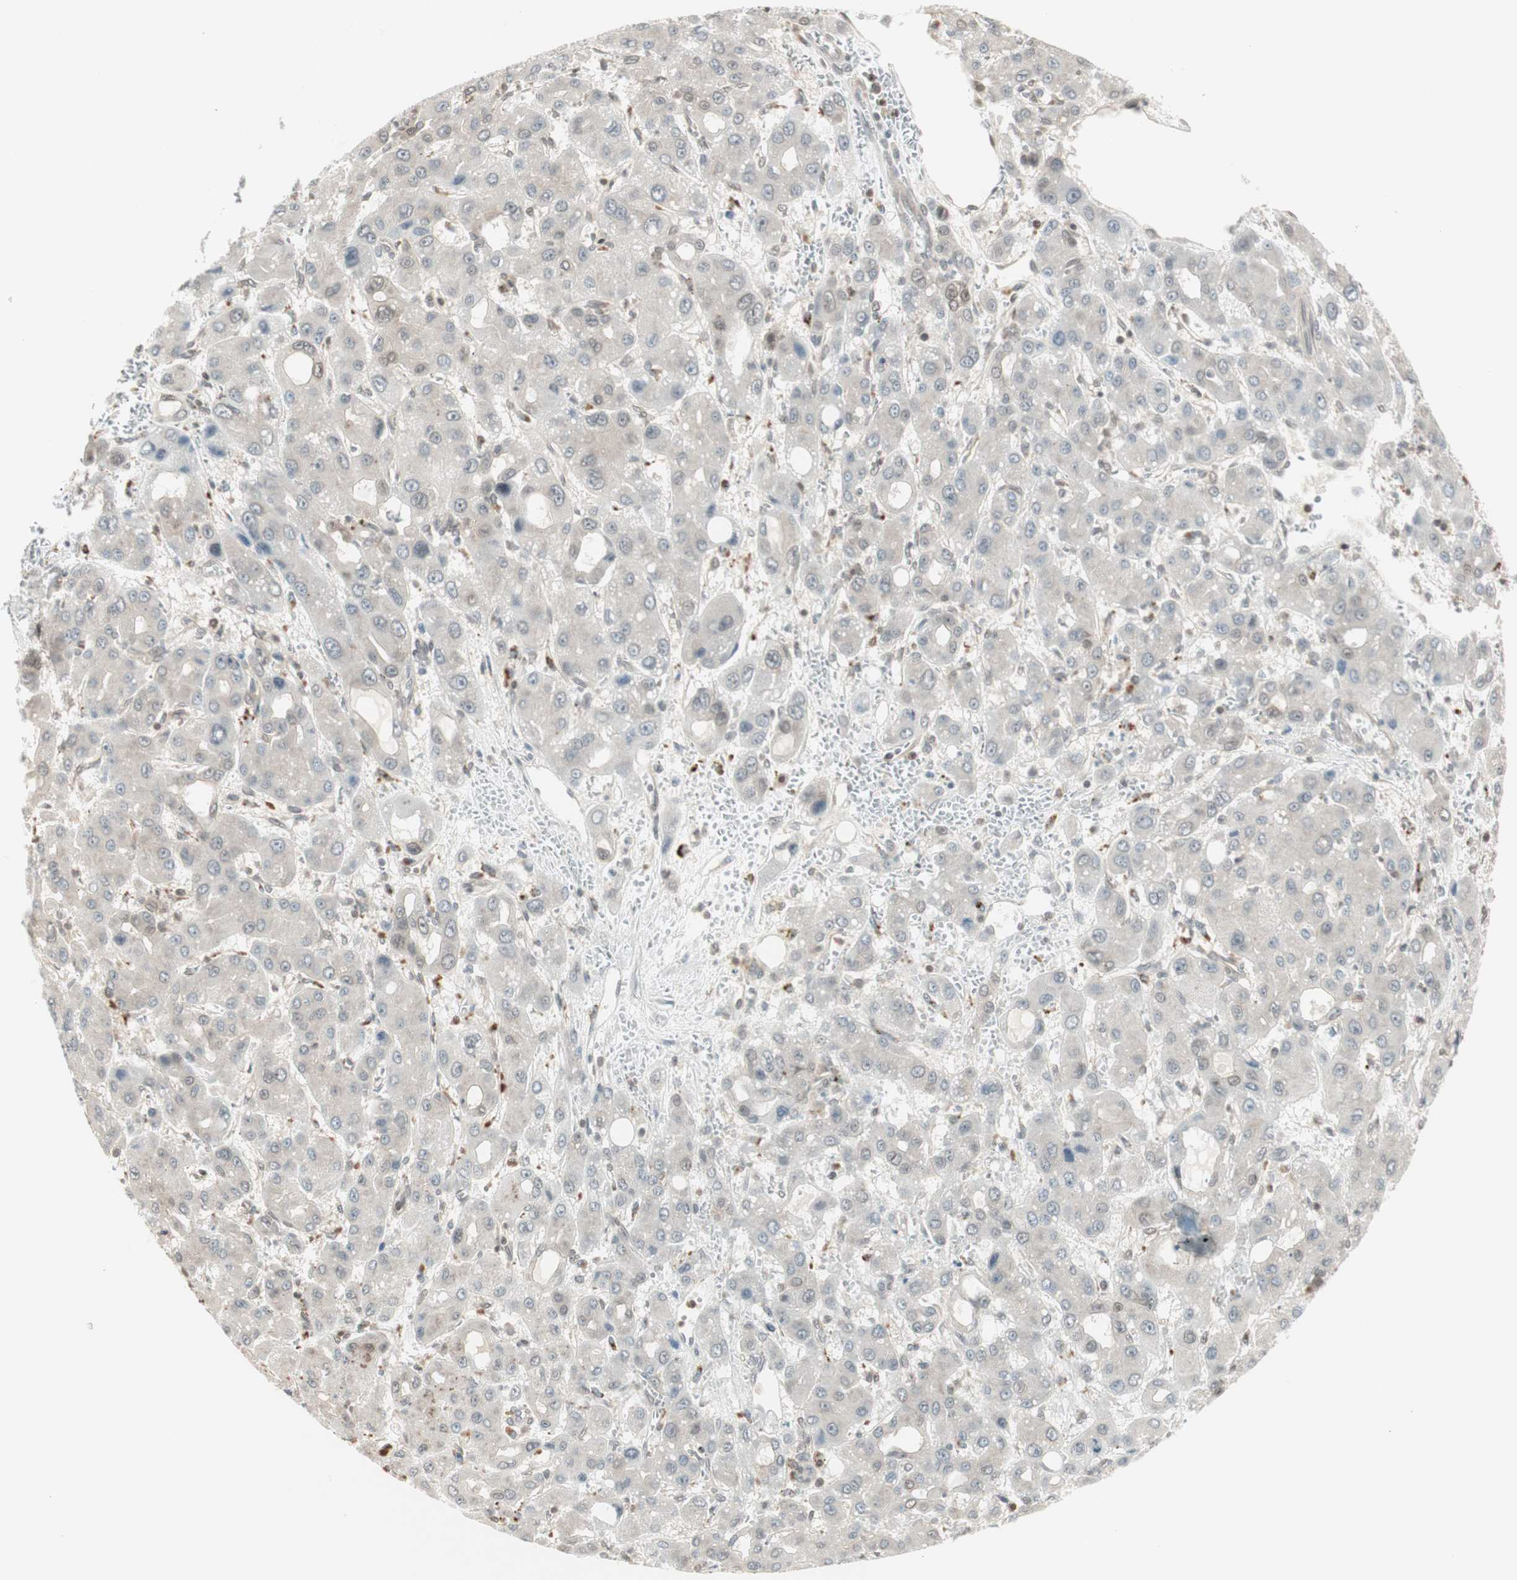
{"staining": {"intensity": "weak", "quantity": "<25%", "location": "cytoplasmic/membranous"}, "tissue": "liver cancer", "cell_type": "Tumor cells", "image_type": "cancer", "snomed": [{"axis": "morphology", "description": "Carcinoma, Hepatocellular, NOS"}, {"axis": "topography", "description": "Liver"}], "caption": "The immunohistochemistry image has no significant staining in tumor cells of hepatocellular carcinoma (liver) tissue. (DAB (3,3'-diaminobenzidine) immunohistochemistry with hematoxylin counter stain).", "gene": "UBE2I", "patient": {"sex": "male", "age": 55}}